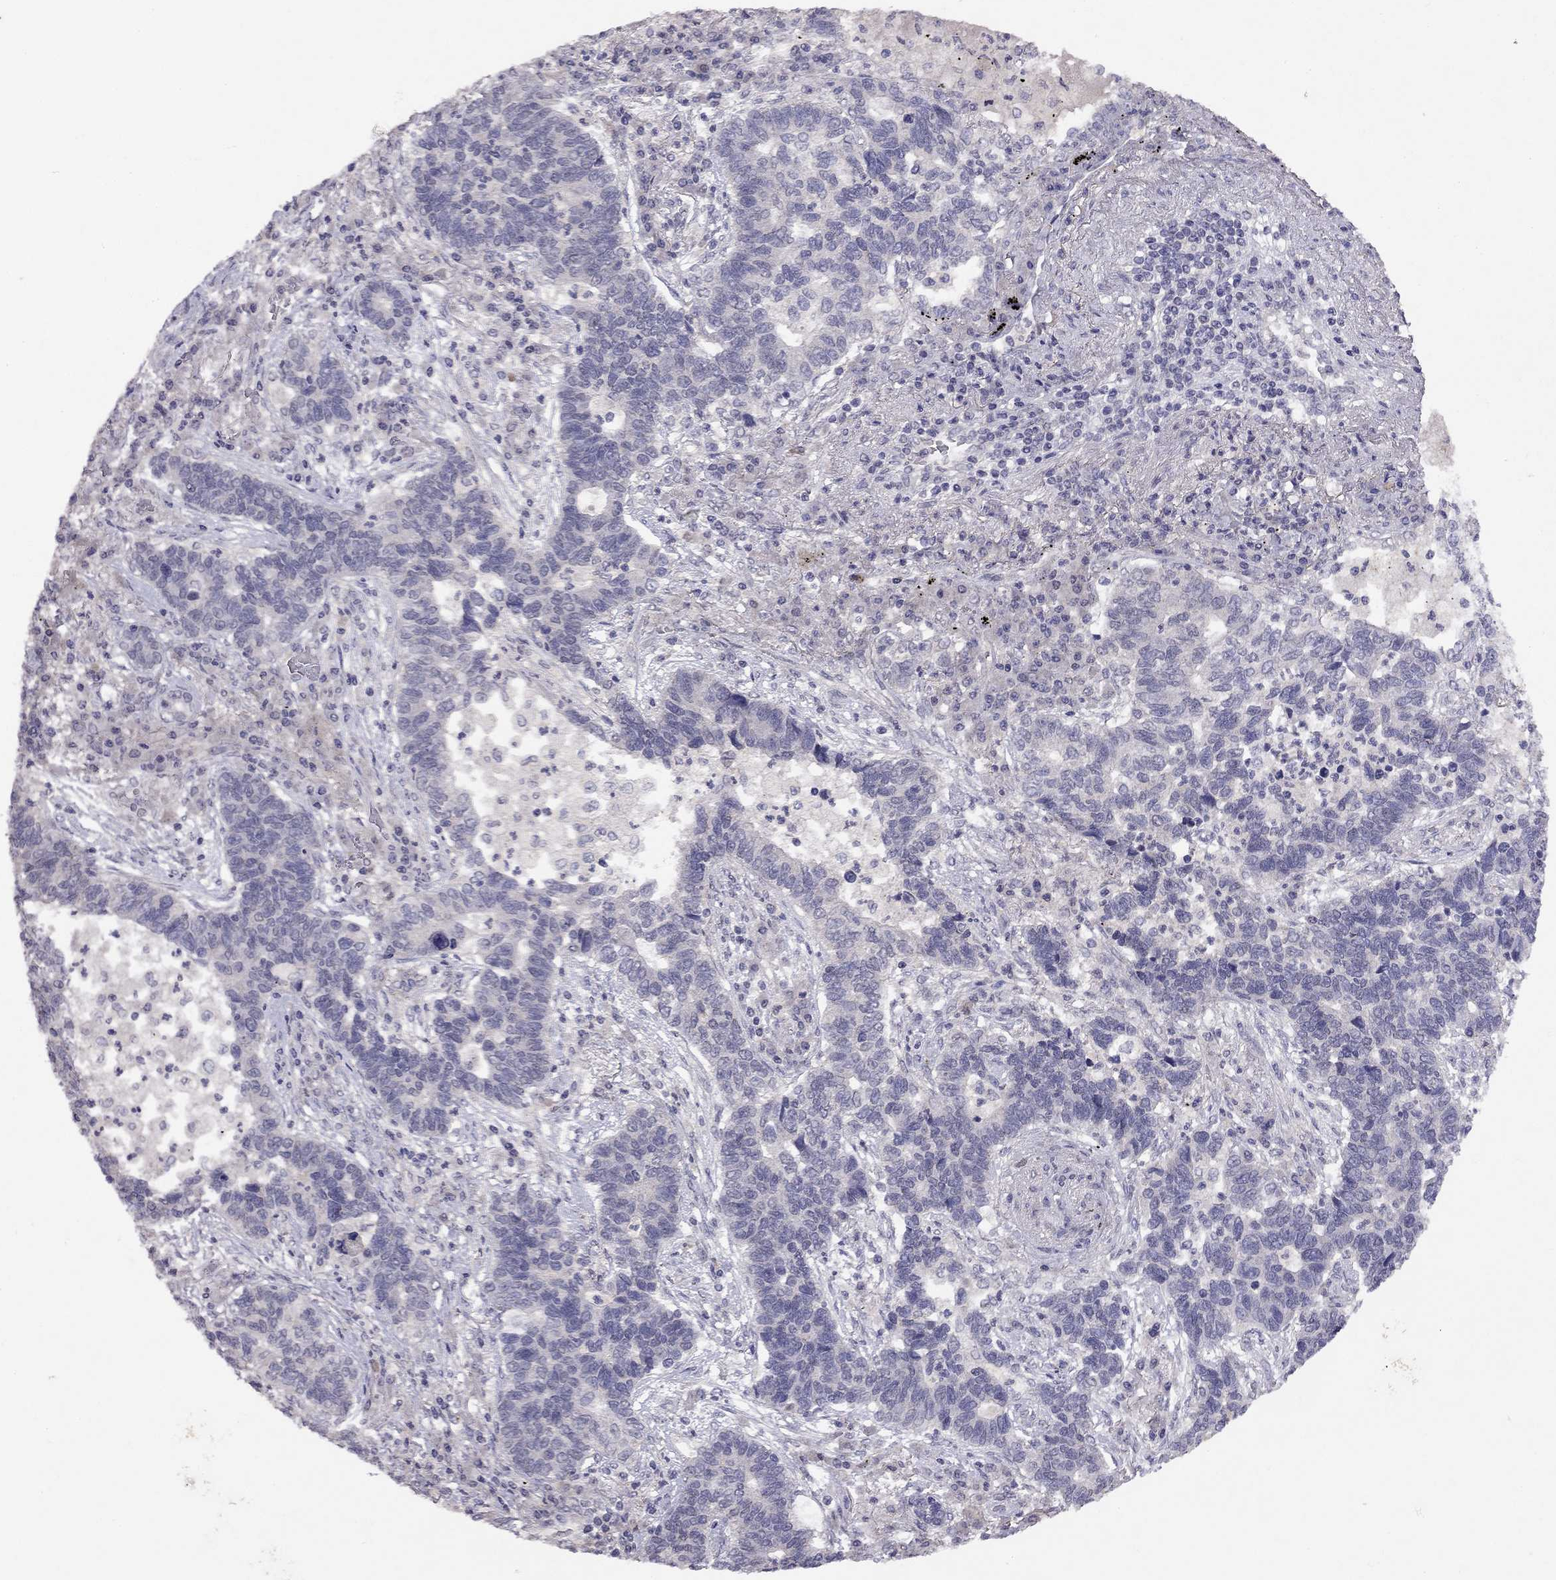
{"staining": {"intensity": "negative", "quantity": "none", "location": "none"}, "tissue": "lung cancer", "cell_type": "Tumor cells", "image_type": "cancer", "snomed": [{"axis": "morphology", "description": "Adenocarcinoma, NOS"}, {"axis": "topography", "description": "Lung"}], "caption": "There is no significant positivity in tumor cells of lung cancer (adenocarcinoma).", "gene": "ESR2", "patient": {"sex": "female", "age": 57}}